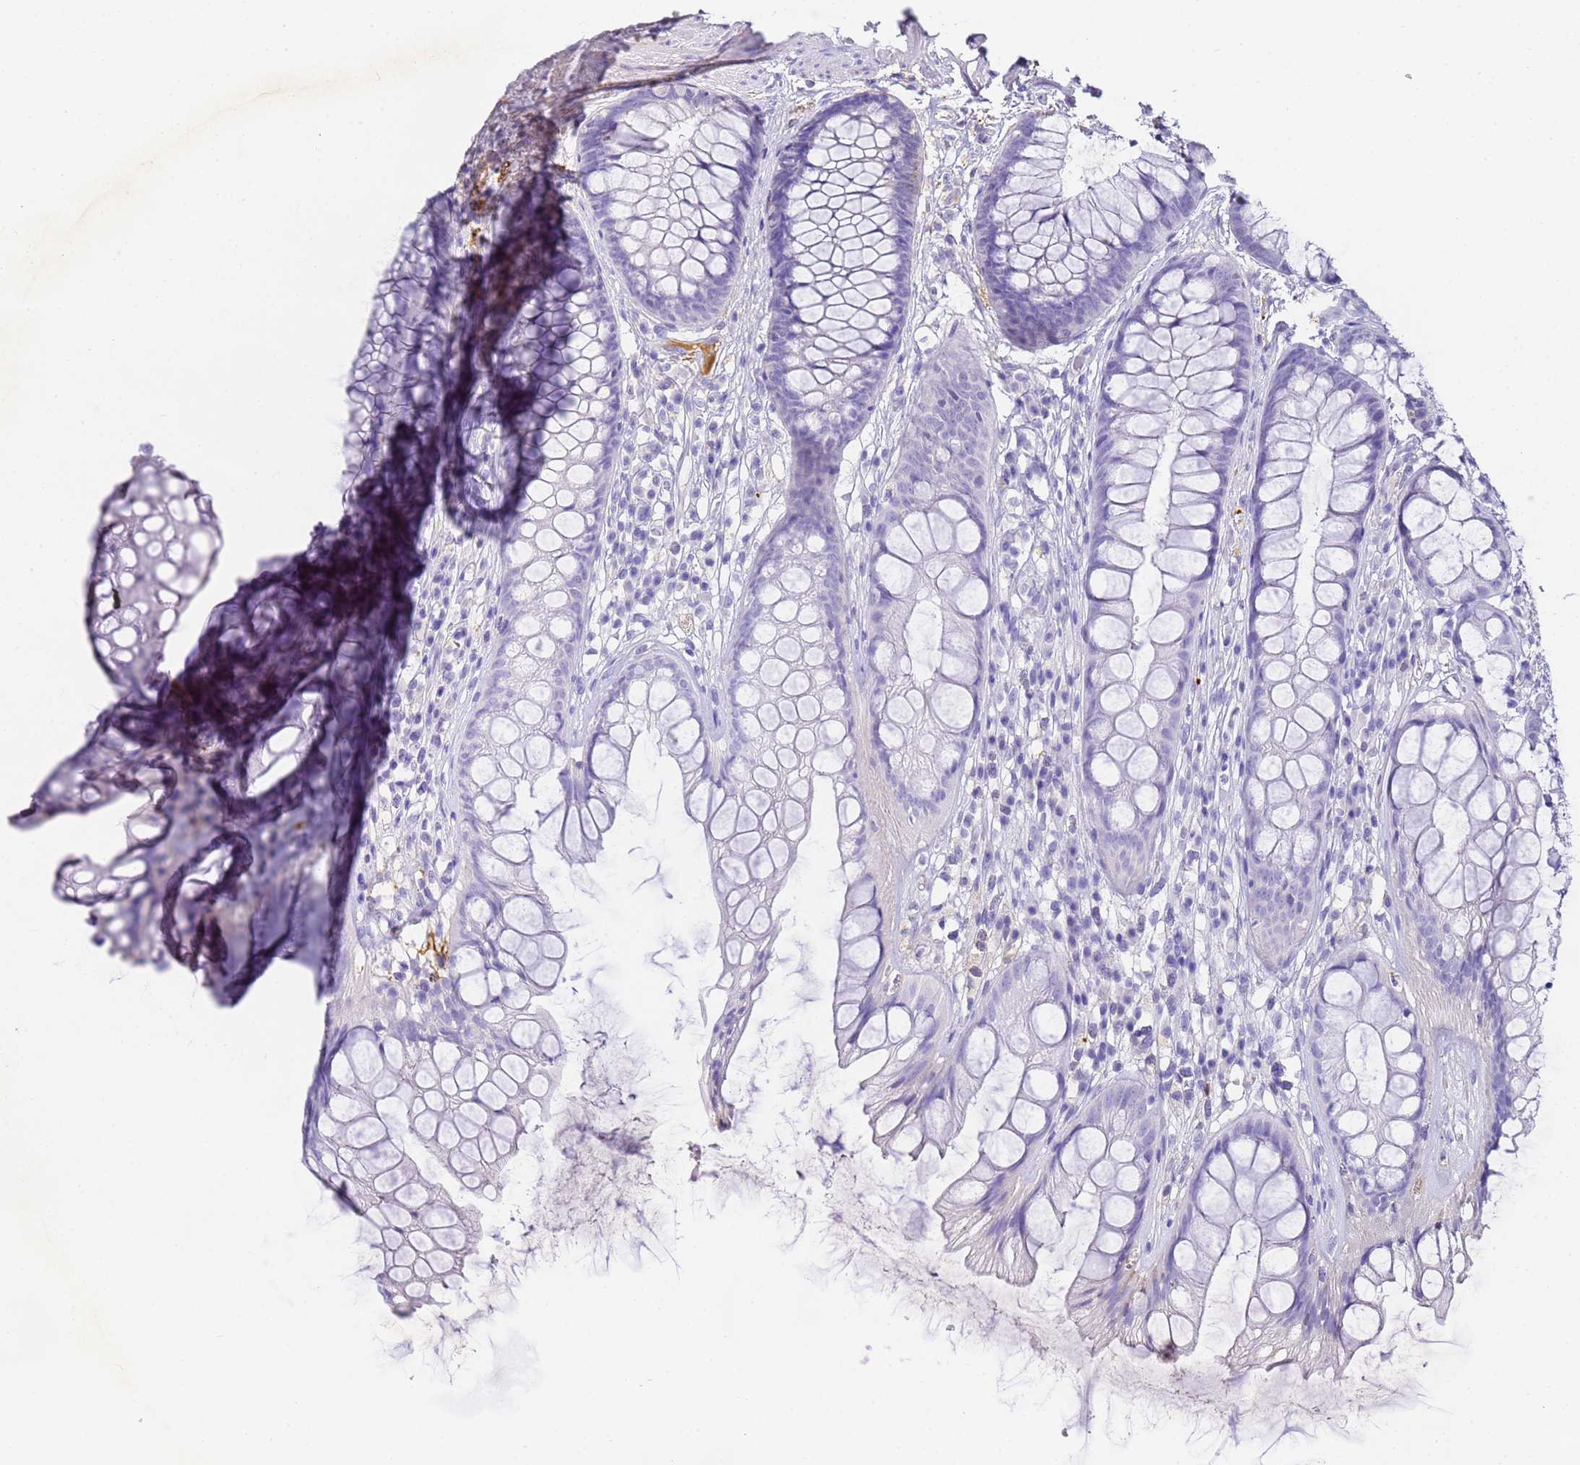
{"staining": {"intensity": "negative", "quantity": "none", "location": "none"}, "tissue": "rectum", "cell_type": "Glandular cells", "image_type": "normal", "snomed": [{"axis": "morphology", "description": "Normal tissue, NOS"}, {"axis": "topography", "description": "Rectum"}], "caption": "Glandular cells show no significant staining in normal rectum. (DAB (3,3'-diaminobenzidine) immunohistochemistry (IHC) visualized using brightfield microscopy, high magnification).", "gene": "CFHR1", "patient": {"sex": "male", "age": 74}}